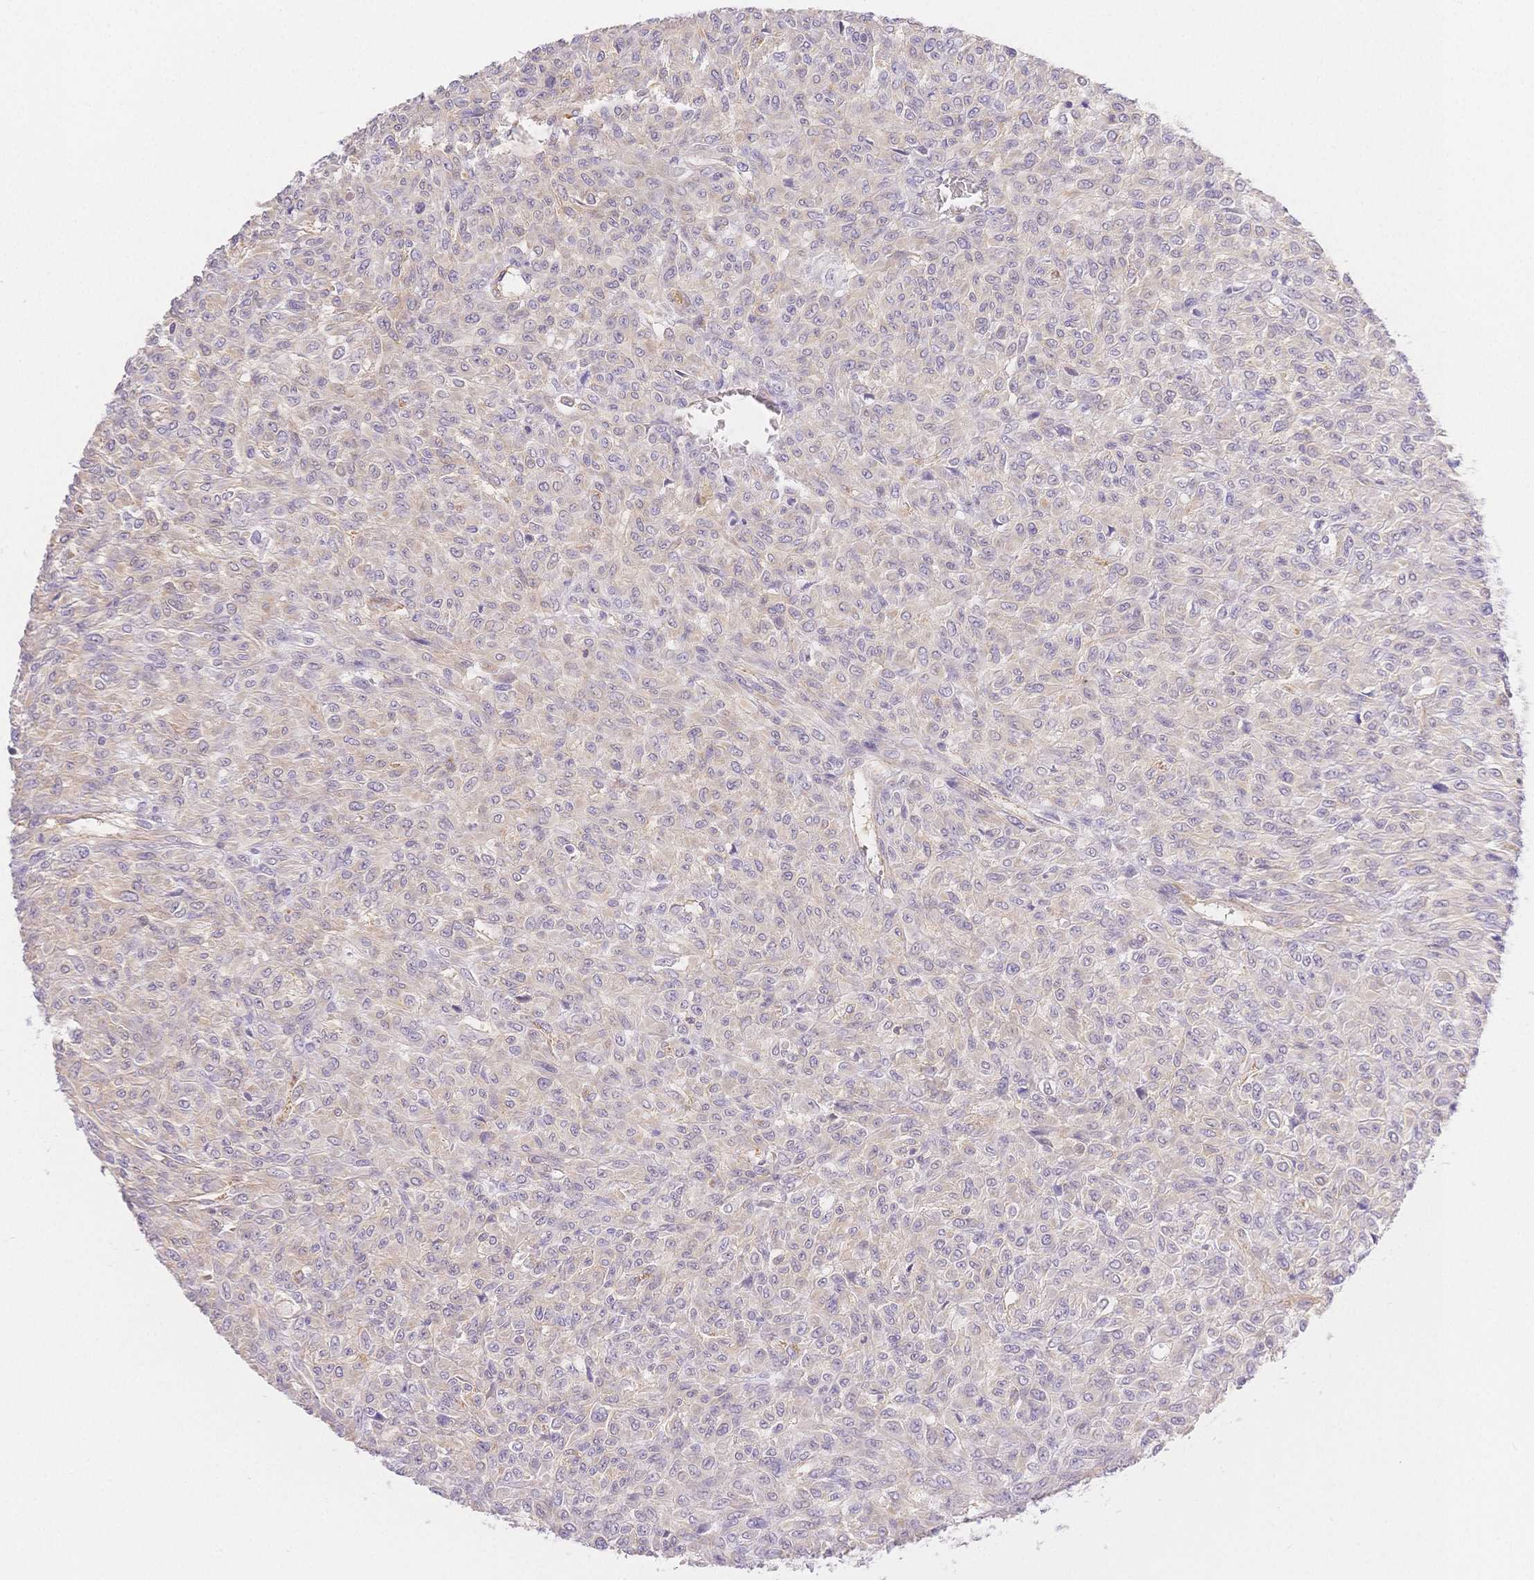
{"staining": {"intensity": "negative", "quantity": "none", "location": "none"}, "tissue": "renal cancer", "cell_type": "Tumor cells", "image_type": "cancer", "snomed": [{"axis": "morphology", "description": "Adenocarcinoma, NOS"}, {"axis": "topography", "description": "Kidney"}], "caption": "Immunohistochemistry of human renal adenocarcinoma reveals no positivity in tumor cells.", "gene": "CSN1S1", "patient": {"sex": "male", "age": 58}}